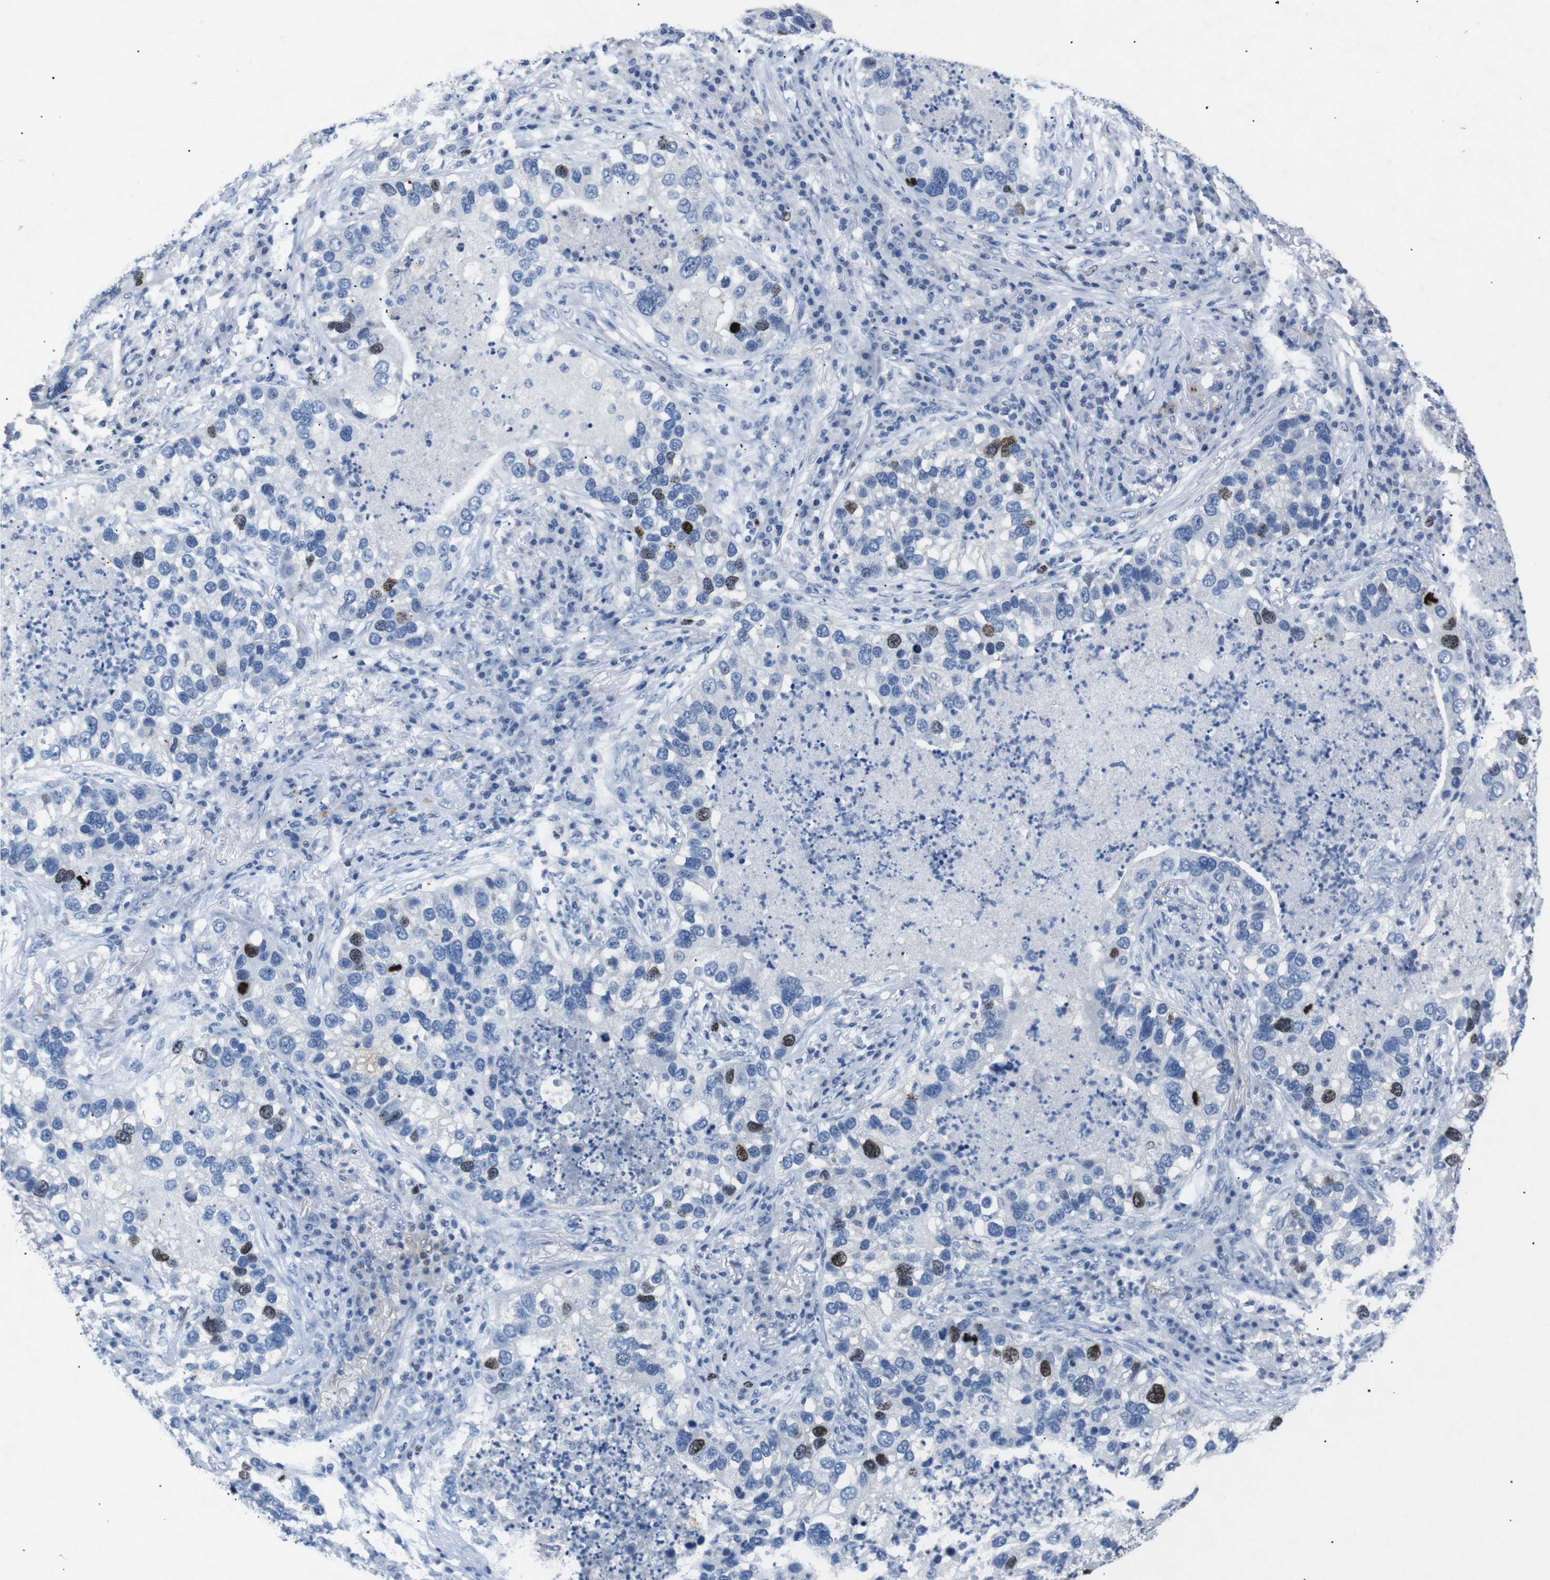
{"staining": {"intensity": "strong", "quantity": "<25%", "location": "nuclear"}, "tissue": "lung cancer", "cell_type": "Tumor cells", "image_type": "cancer", "snomed": [{"axis": "morphology", "description": "Normal tissue, NOS"}, {"axis": "morphology", "description": "Adenocarcinoma, NOS"}, {"axis": "topography", "description": "Bronchus"}, {"axis": "topography", "description": "Lung"}], "caption": "IHC staining of lung cancer (adenocarcinoma), which exhibits medium levels of strong nuclear positivity in approximately <25% of tumor cells indicating strong nuclear protein staining. The staining was performed using DAB (3,3'-diaminobenzidine) (brown) for protein detection and nuclei were counterstained in hematoxylin (blue).", "gene": "INCENP", "patient": {"sex": "male", "age": 54}}